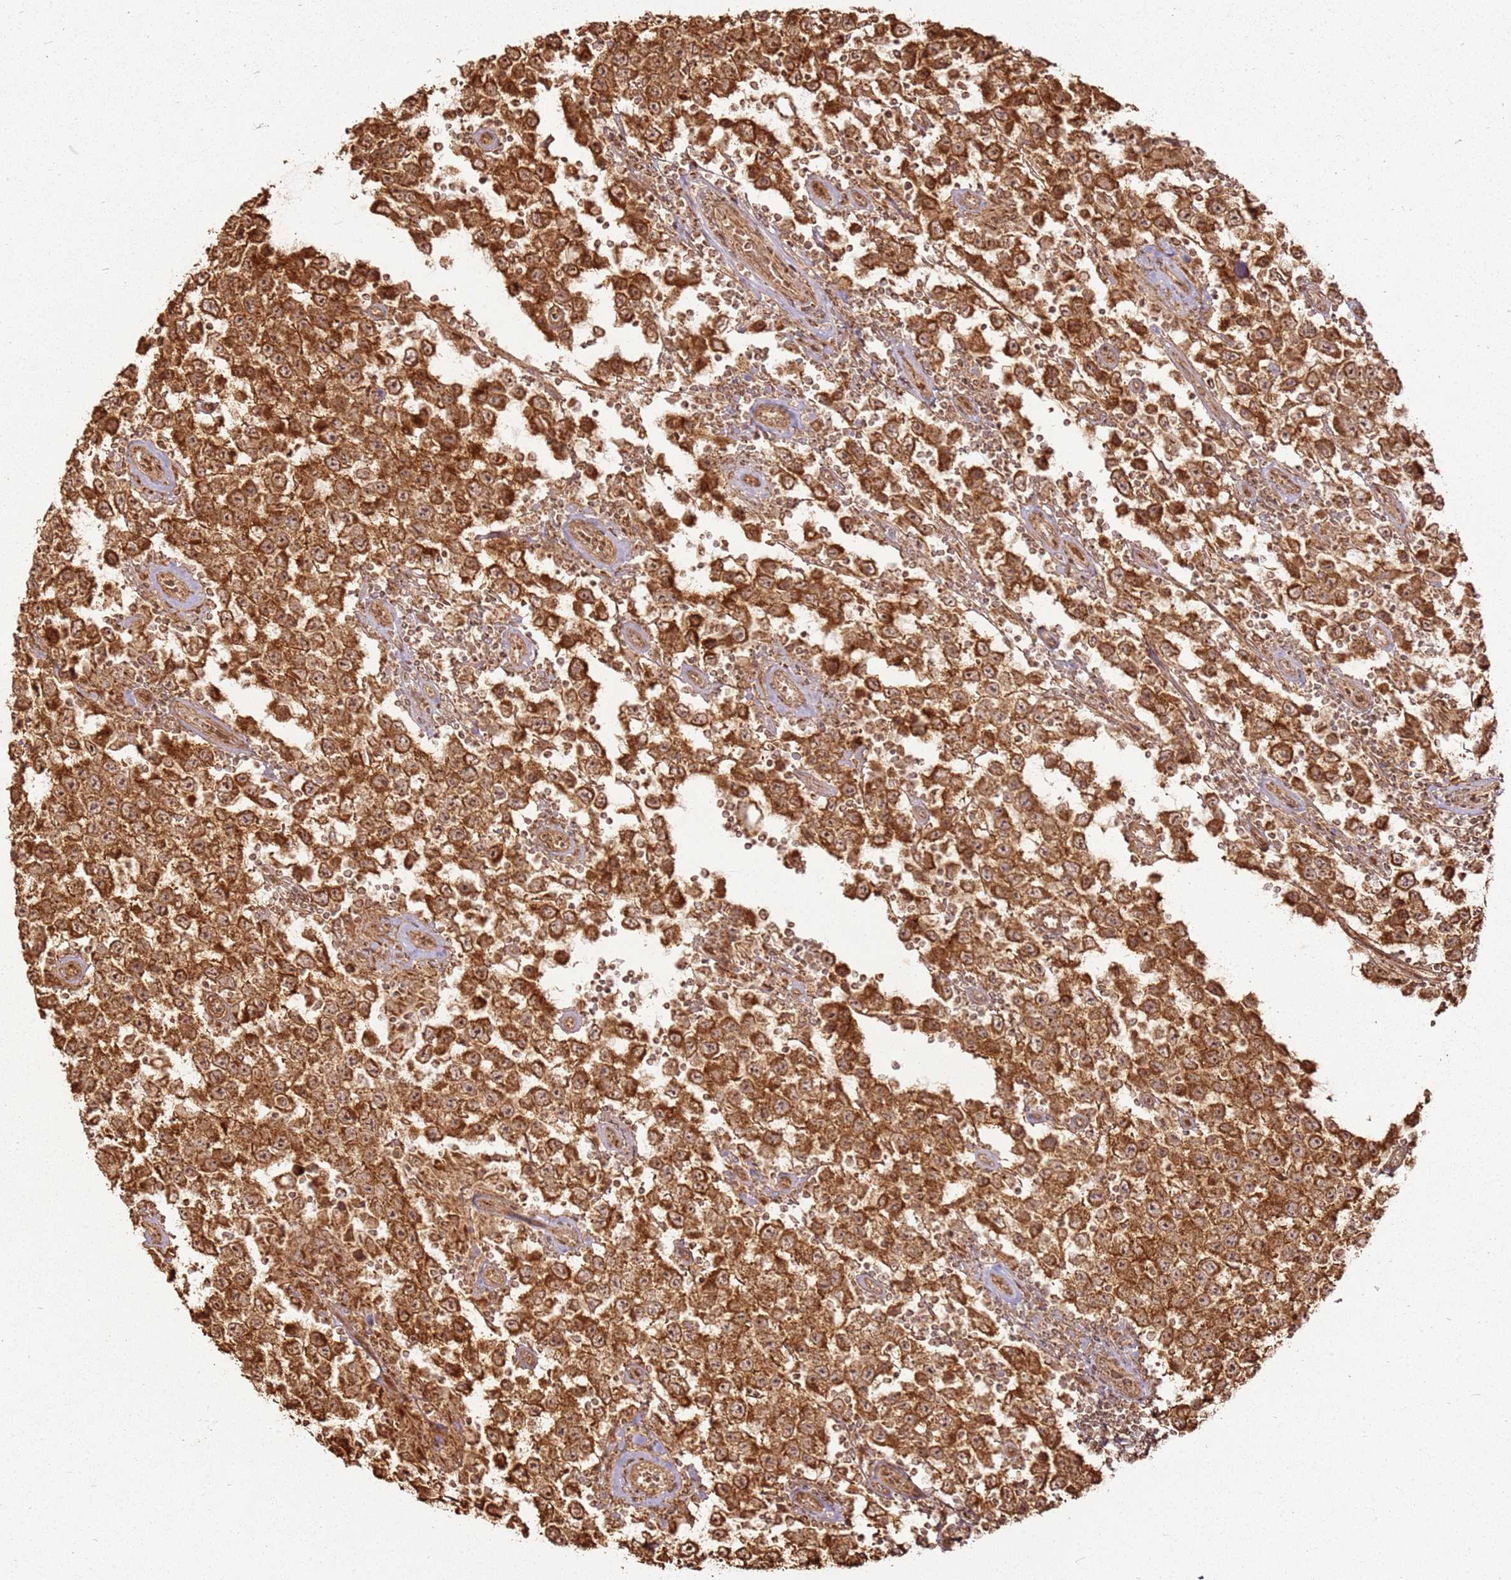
{"staining": {"intensity": "strong", "quantity": ">75%", "location": "cytoplasmic/membranous,nuclear"}, "tissue": "testis cancer", "cell_type": "Tumor cells", "image_type": "cancer", "snomed": [{"axis": "morphology", "description": "Normal tissue, NOS"}, {"axis": "morphology", "description": "Urothelial carcinoma, High grade"}, {"axis": "morphology", "description": "Seminoma, NOS"}, {"axis": "morphology", "description": "Carcinoma, Embryonal, NOS"}, {"axis": "topography", "description": "Urinary bladder"}, {"axis": "topography", "description": "Testis"}], "caption": "Testis cancer was stained to show a protein in brown. There is high levels of strong cytoplasmic/membranous and nuclear expression in about >75% of tumor cells.", "gene": "MRPS6", "patient": {"sex": "male", "age": 41}}